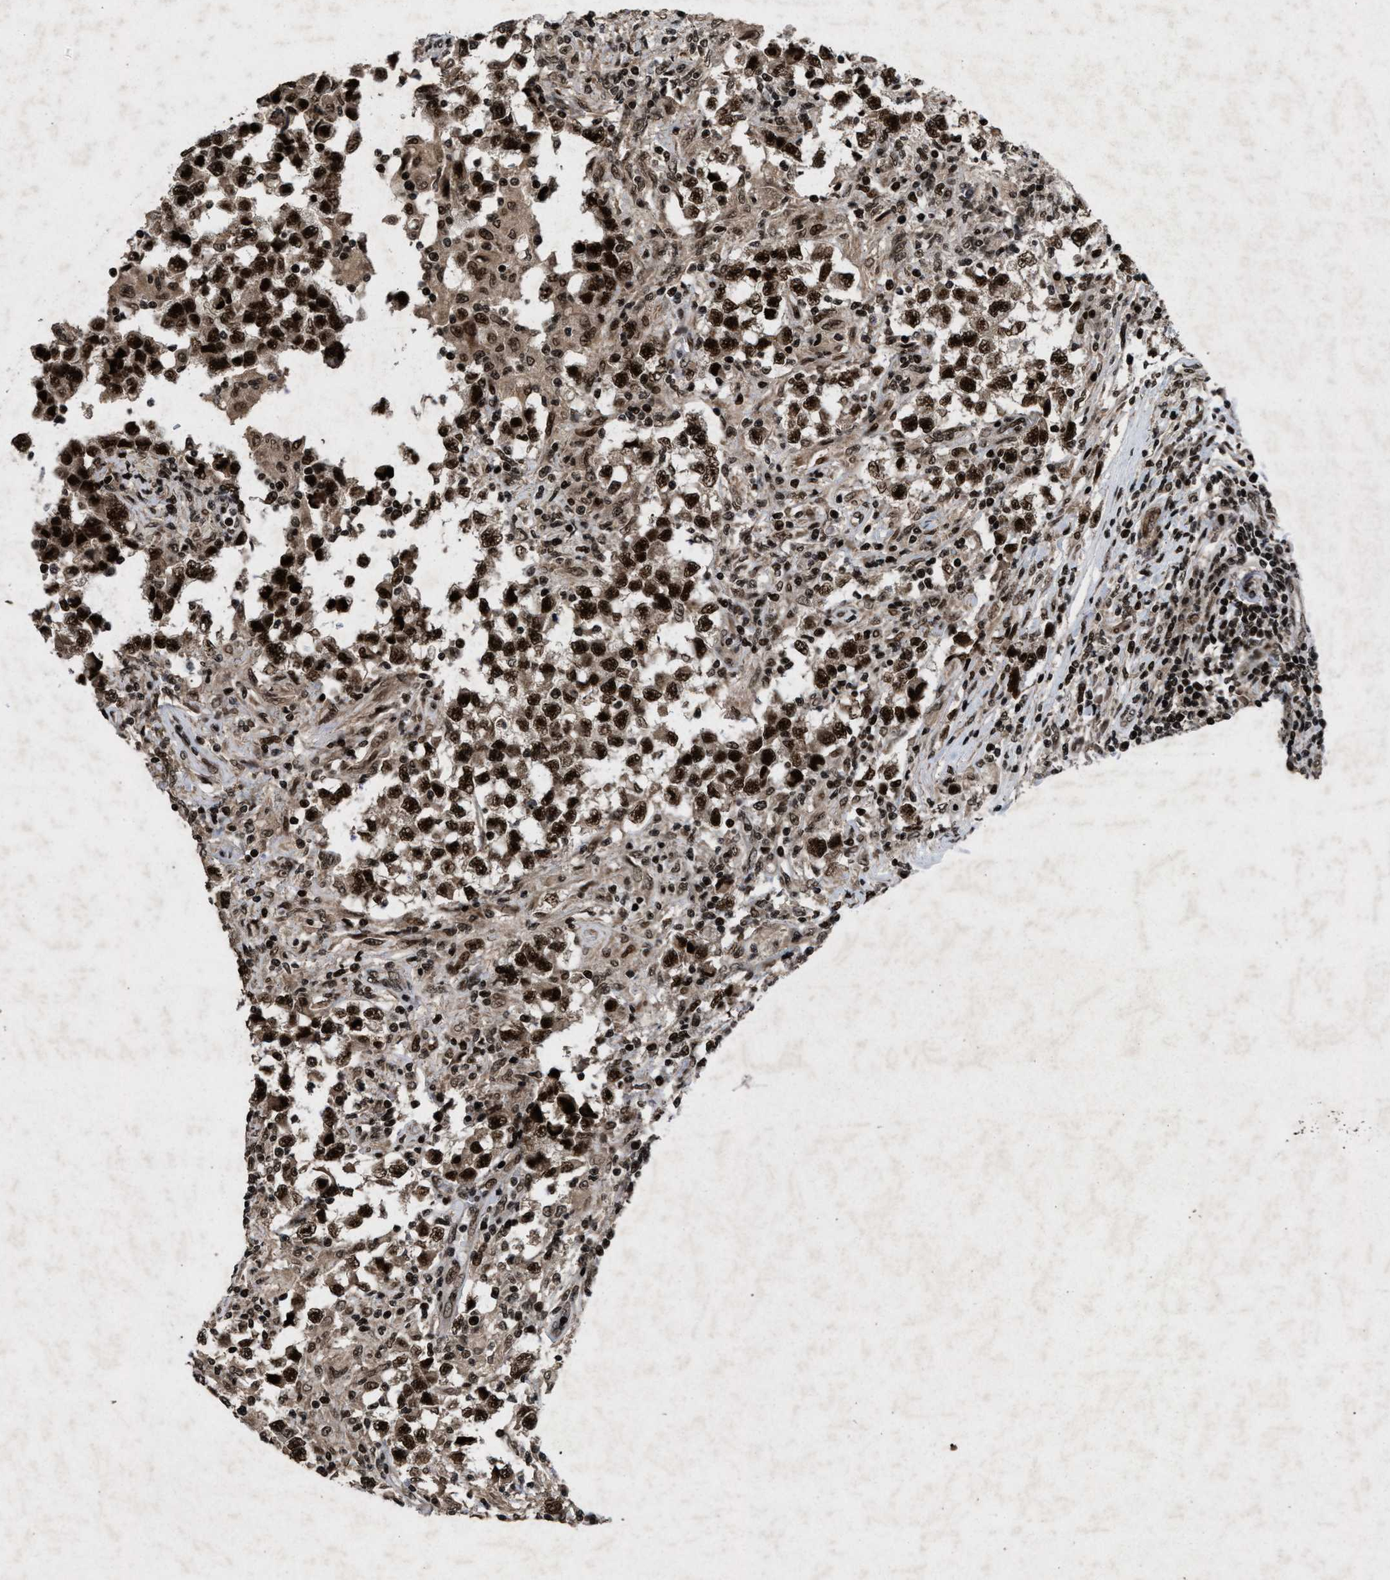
{"staining": {"intensity": "strong", "quantity": ">75%", "location": "nuclear"}, "tissue": "testis cancer", "cell_type": "Tumor cells", "image_type": "cancer", "snomed": [{"axis": "morphology", "description": "Carcinoma, Embryonal, NOS"}, {"axis": "topography", "description": "Testis"}], "caption": "This is an image of immunohistochemistry staining of testis cancer, which shows strong staining in the nuclear of tumor cells.", "gene": "WIZ", "patient": {"sex": "male", "age": 21}}